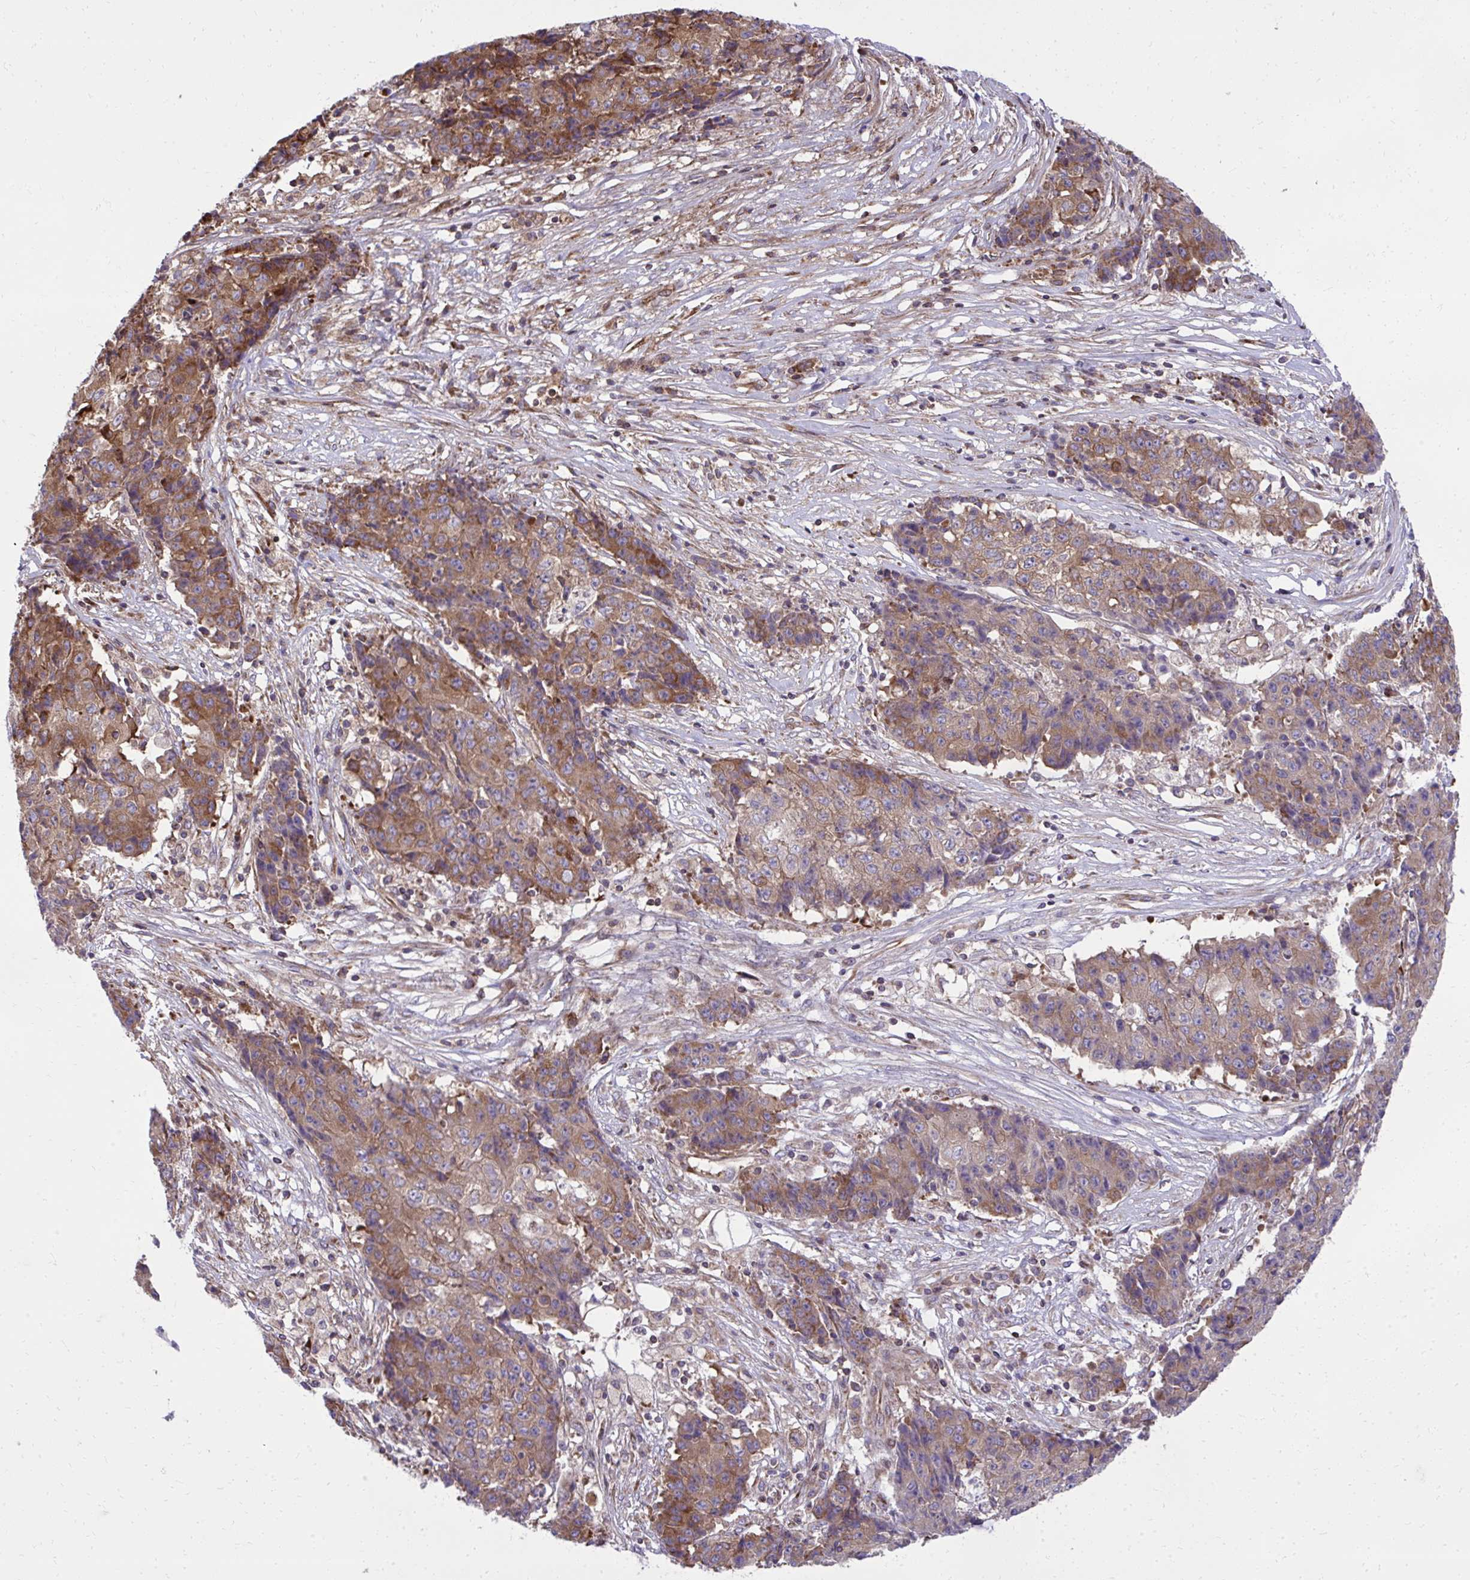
{"staining": {"intensity": "moderate", "quantity": ">75%", "location": "cytoplasmic/membranous"}, "tissue": "ovarian cancer", "cell_type": "Tumor cells", "image_type": "cancer", "snomed": [{"axis": "morphology", "description": "Carcinoma, endometroid"}, {"axis": "topography", "description": "Ovary"}], "caption": "Tumor cells exhibit moderate cytoplasmic/membranous positivity in approximately >75% of cells in endometroid carcinoma (ovarian). Using DAB (3,3'-diaminobenzidine) (brown) and hematoxylin (blue) stains, captured at high magnification using brightfield microscopy.", "gene": "NMNAT3", "patient": {"sex": "female", "age": 42}}